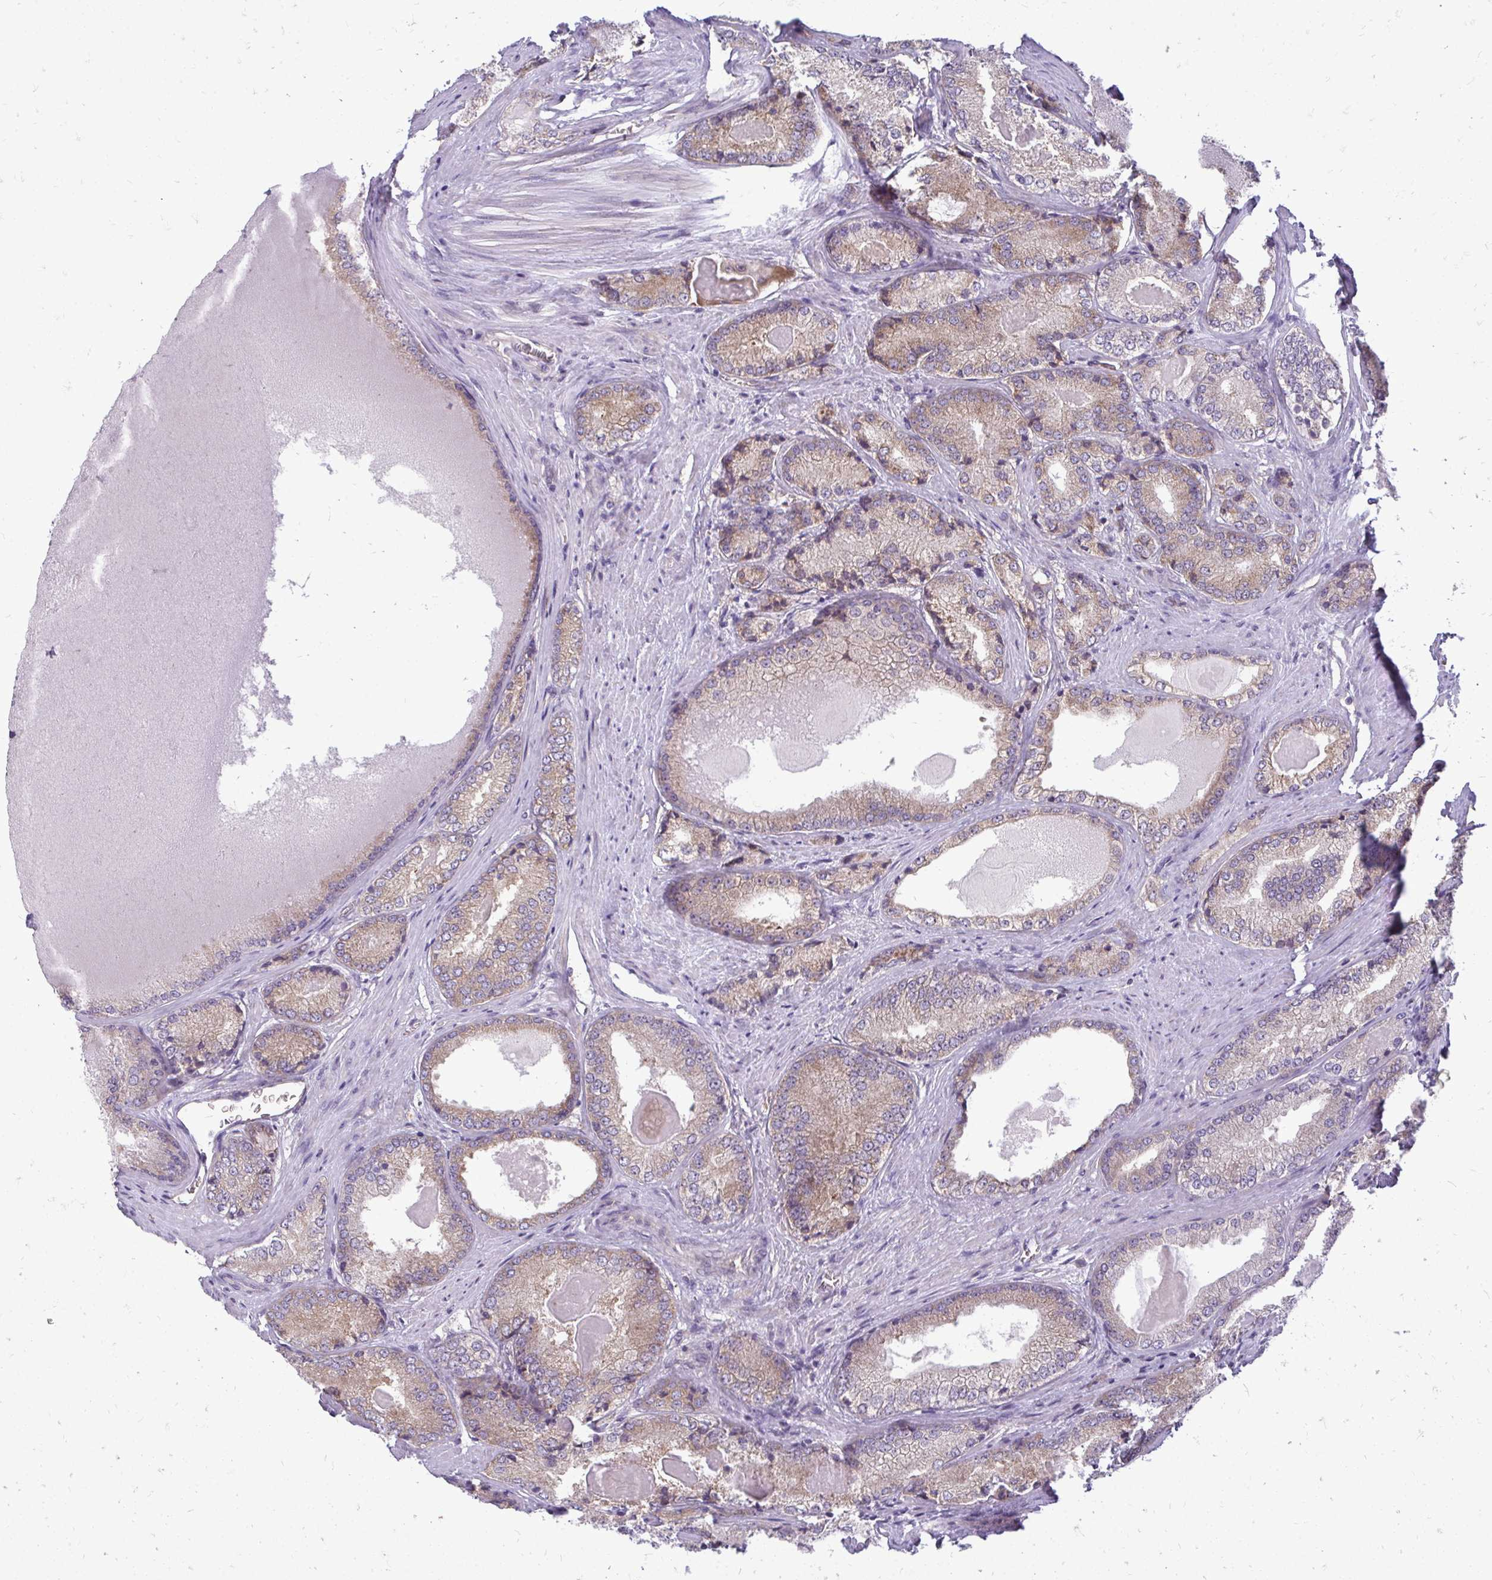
{"staining": {"intensity": "moderate", "quantity": "25%-75%", "location": "cytoplasmic/membranous"}, "tissue": "prostate cancer", "cell_type": "Tumor cells", "image_type": "cancer", "snomed": [{"axis": "morphology", "description": "Adenocarcinoma, NOS"}, {"axis": "morphology", "description": "Adenocarcinoma, Low grade"}, {"axis": "topography", "description": "Prostate"}], "caption": "This micrograph displays immunohistochemistry (IHC) staining of prostate adenocarcinoma, with medium moderate cytoplasmic/membranous staining in about 25%-75% of tumor cells.", "gene": "RPLP2", "patient": {"sex": "male", "age": 68}}